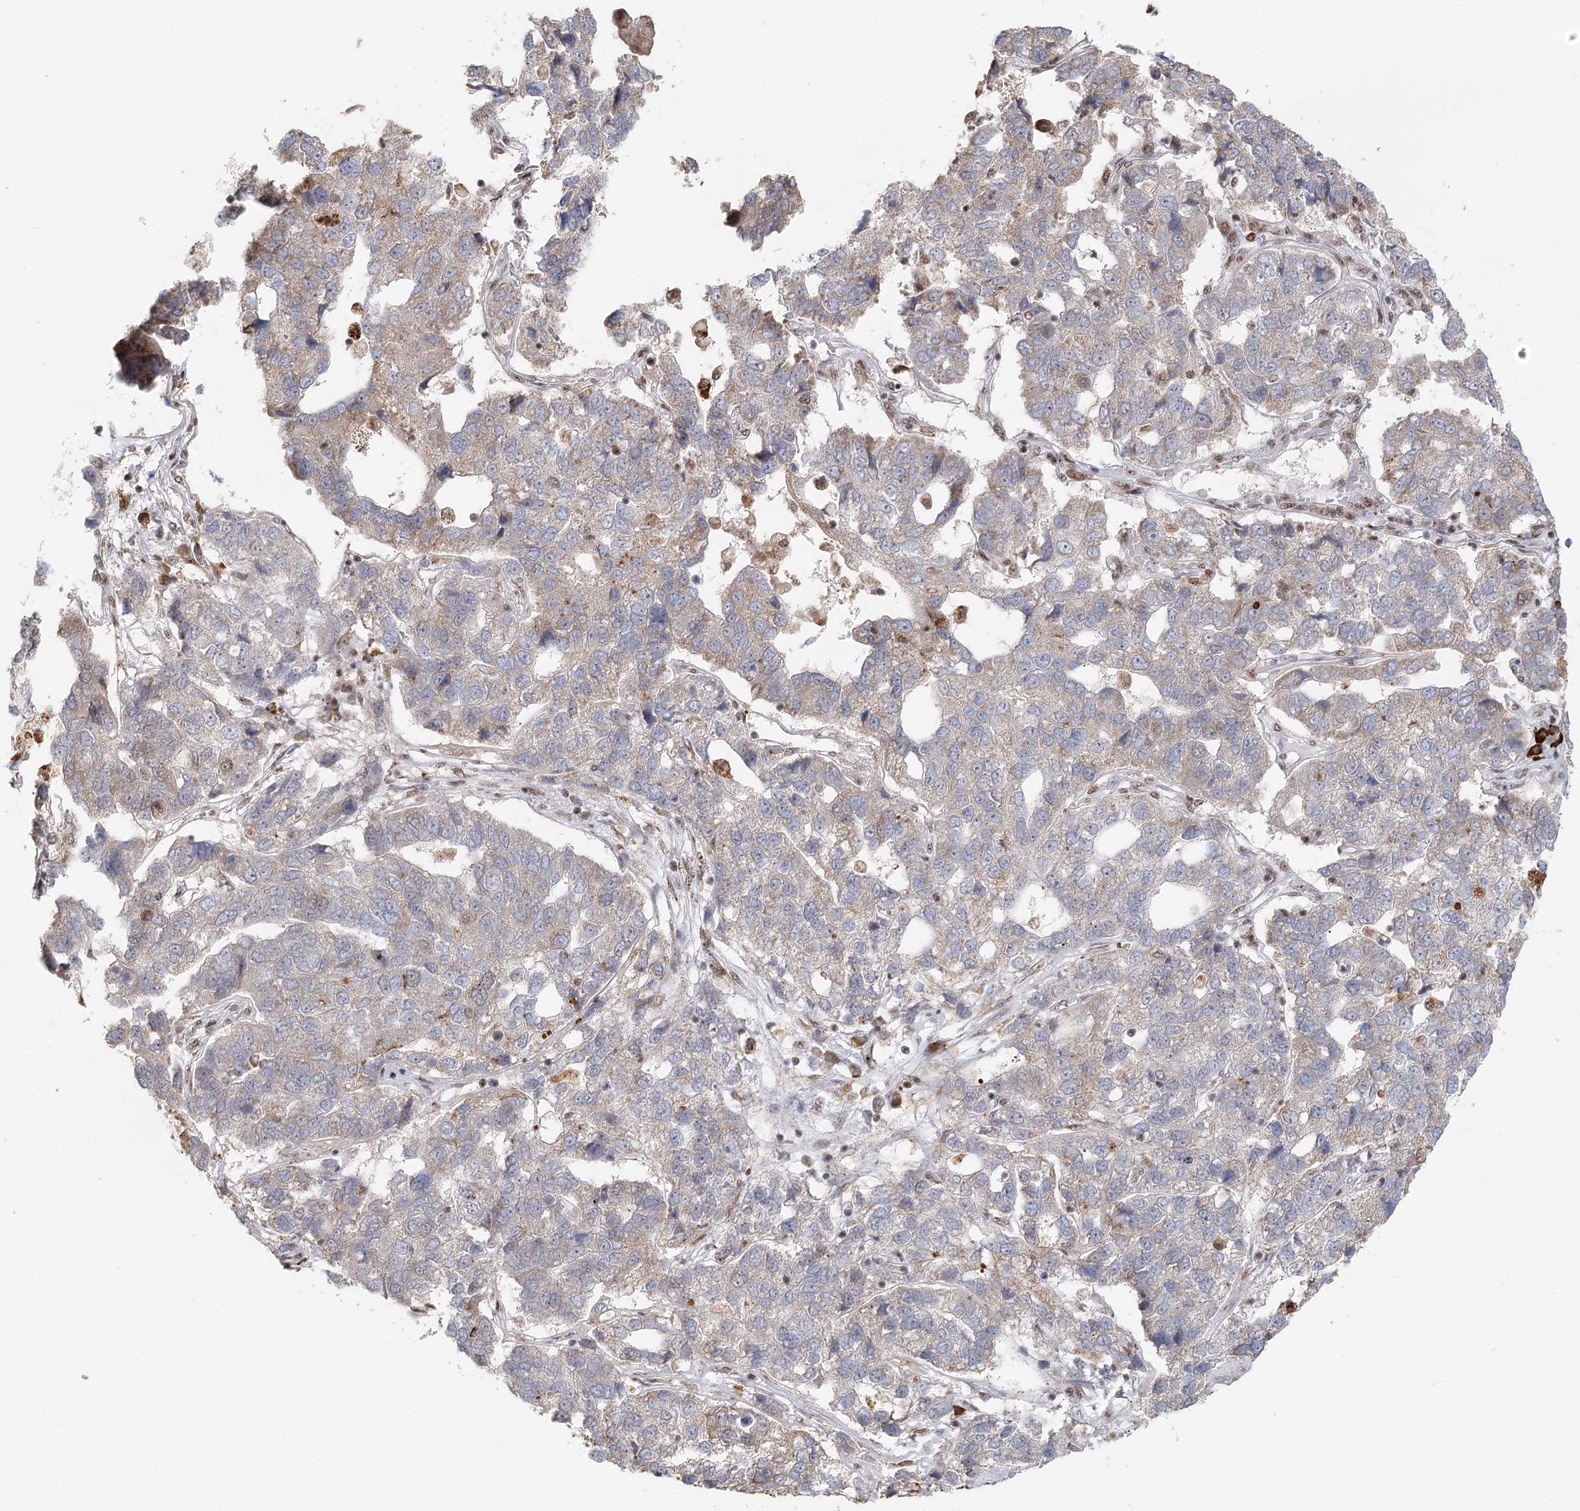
{"staining": {"intensity": "moderate", "quantity": "<25%", "location": "cytoplasmic/membranous,nuclear"}, "tissue": "pancreatic cancer", "cell_type": "Tumor cells", "image_type": "cancer", "snomed": [{"axis": "morphology", "description": "Adenocarcinoma, NOS"}, {"axis": "topography", "description": "Pancreas"}], "caption": "Protein expression analysis of human adenocarcinoma (pancreatic) reveals moderate cytoplasmic/membranous and nuclear staining in approximately <25% of tumor cells. The staining was performed using DAB (3,3'-diaminobenzidine), with brown indicating positive protein expression. Nuclei are stained blue with hematoxylin.", "gene": "BNIP5", "patient": {"sex": "female", "age": 61}}